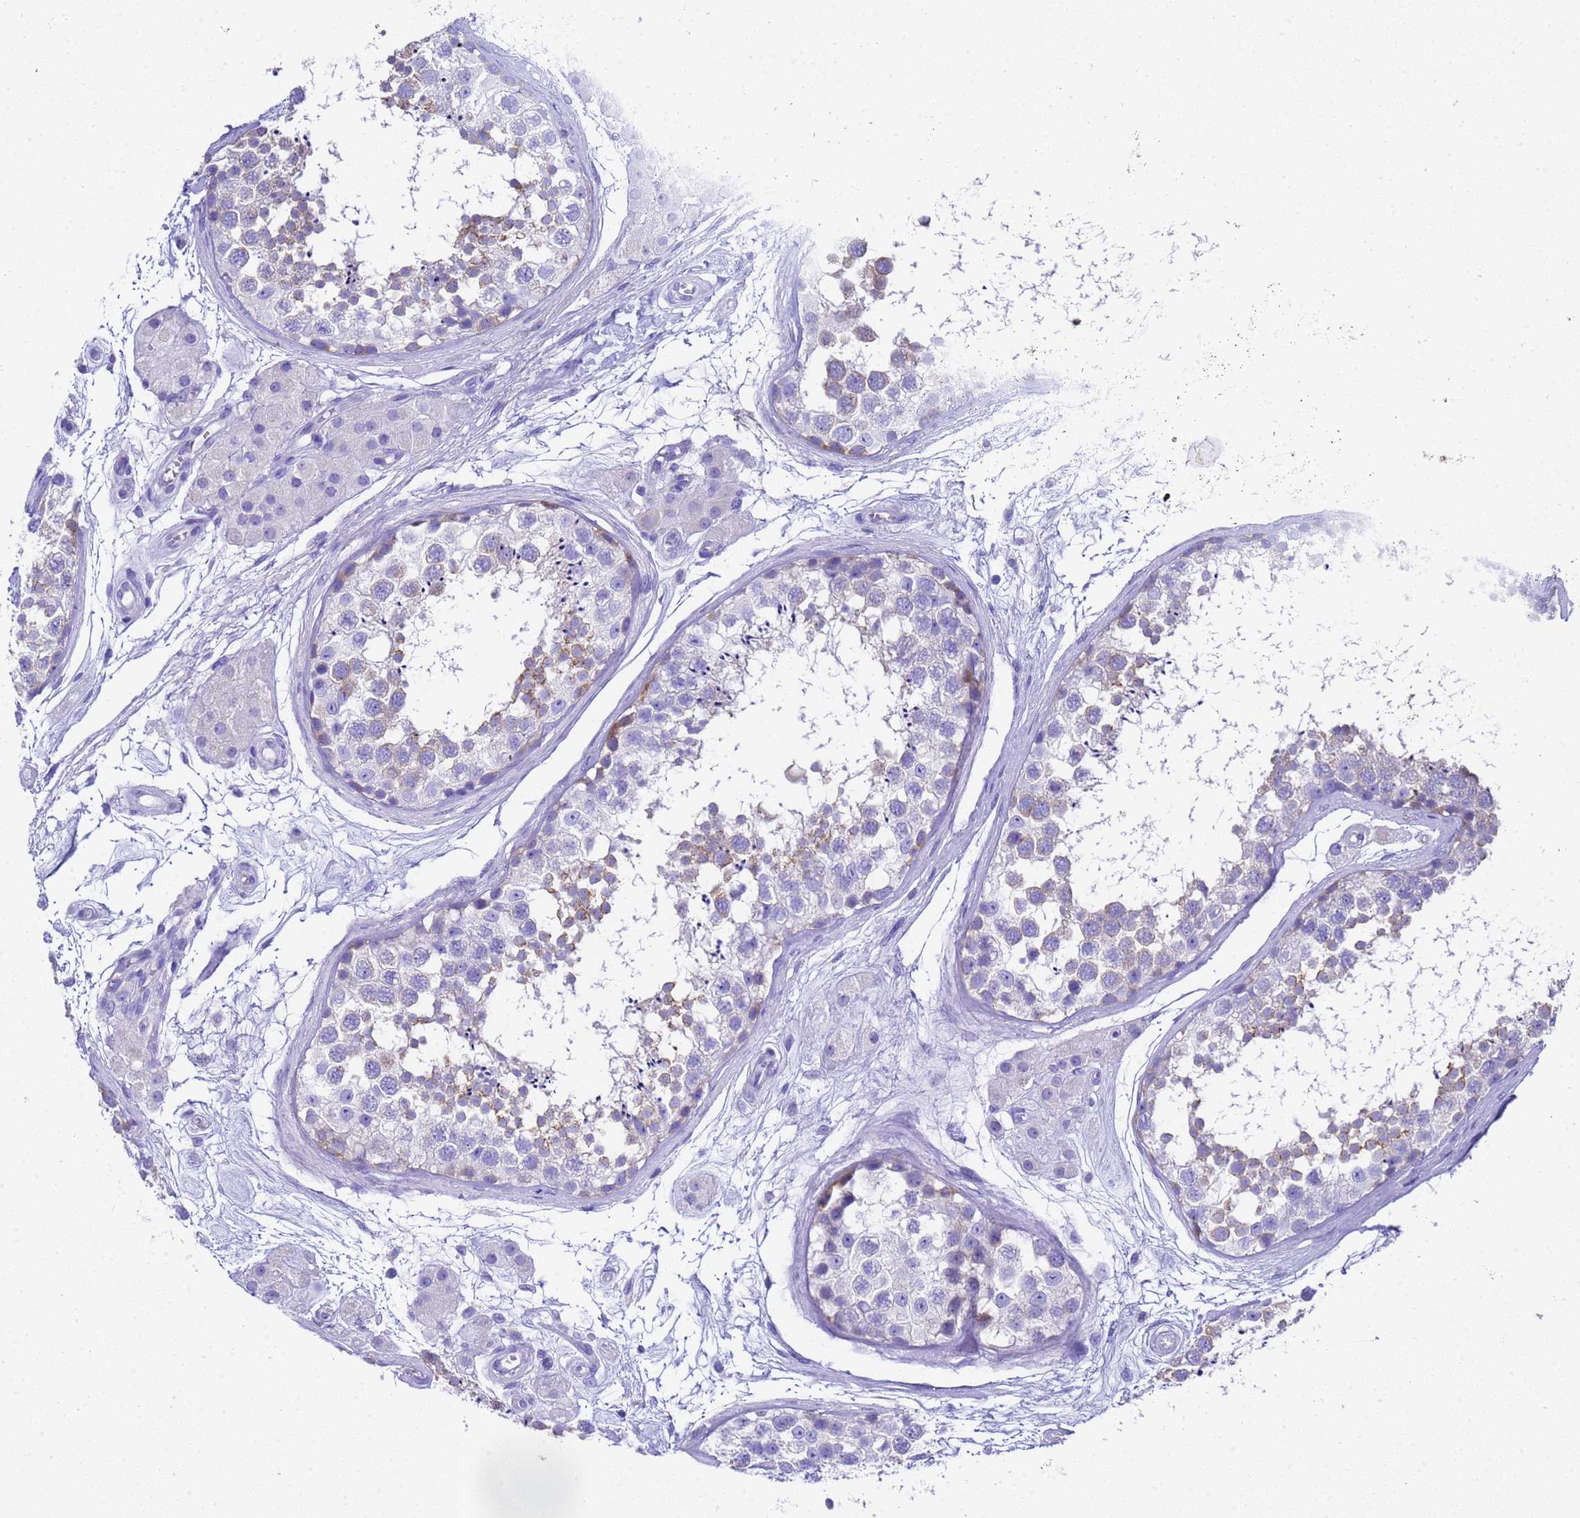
{"staining": {"intensity": "weak", "quantity": "<25%", "location": "cytoplasmic/membranous"}, "tissue": "testis", "cell_type": "Cells in seminiferous ducts", "image_type": "normal", "snomed": [{"axis": "morphology", "description": "Normal tissue, NOS"}, {"axis": "topography", "description": "Testis"}], "caption": "An IHC photomicrograph of unremarkable testis is shown. There is no staining in cells in seminiferous ducts of testis.", "gene": "FAM72A", "patient": {"sex": "male", "age": 56}}